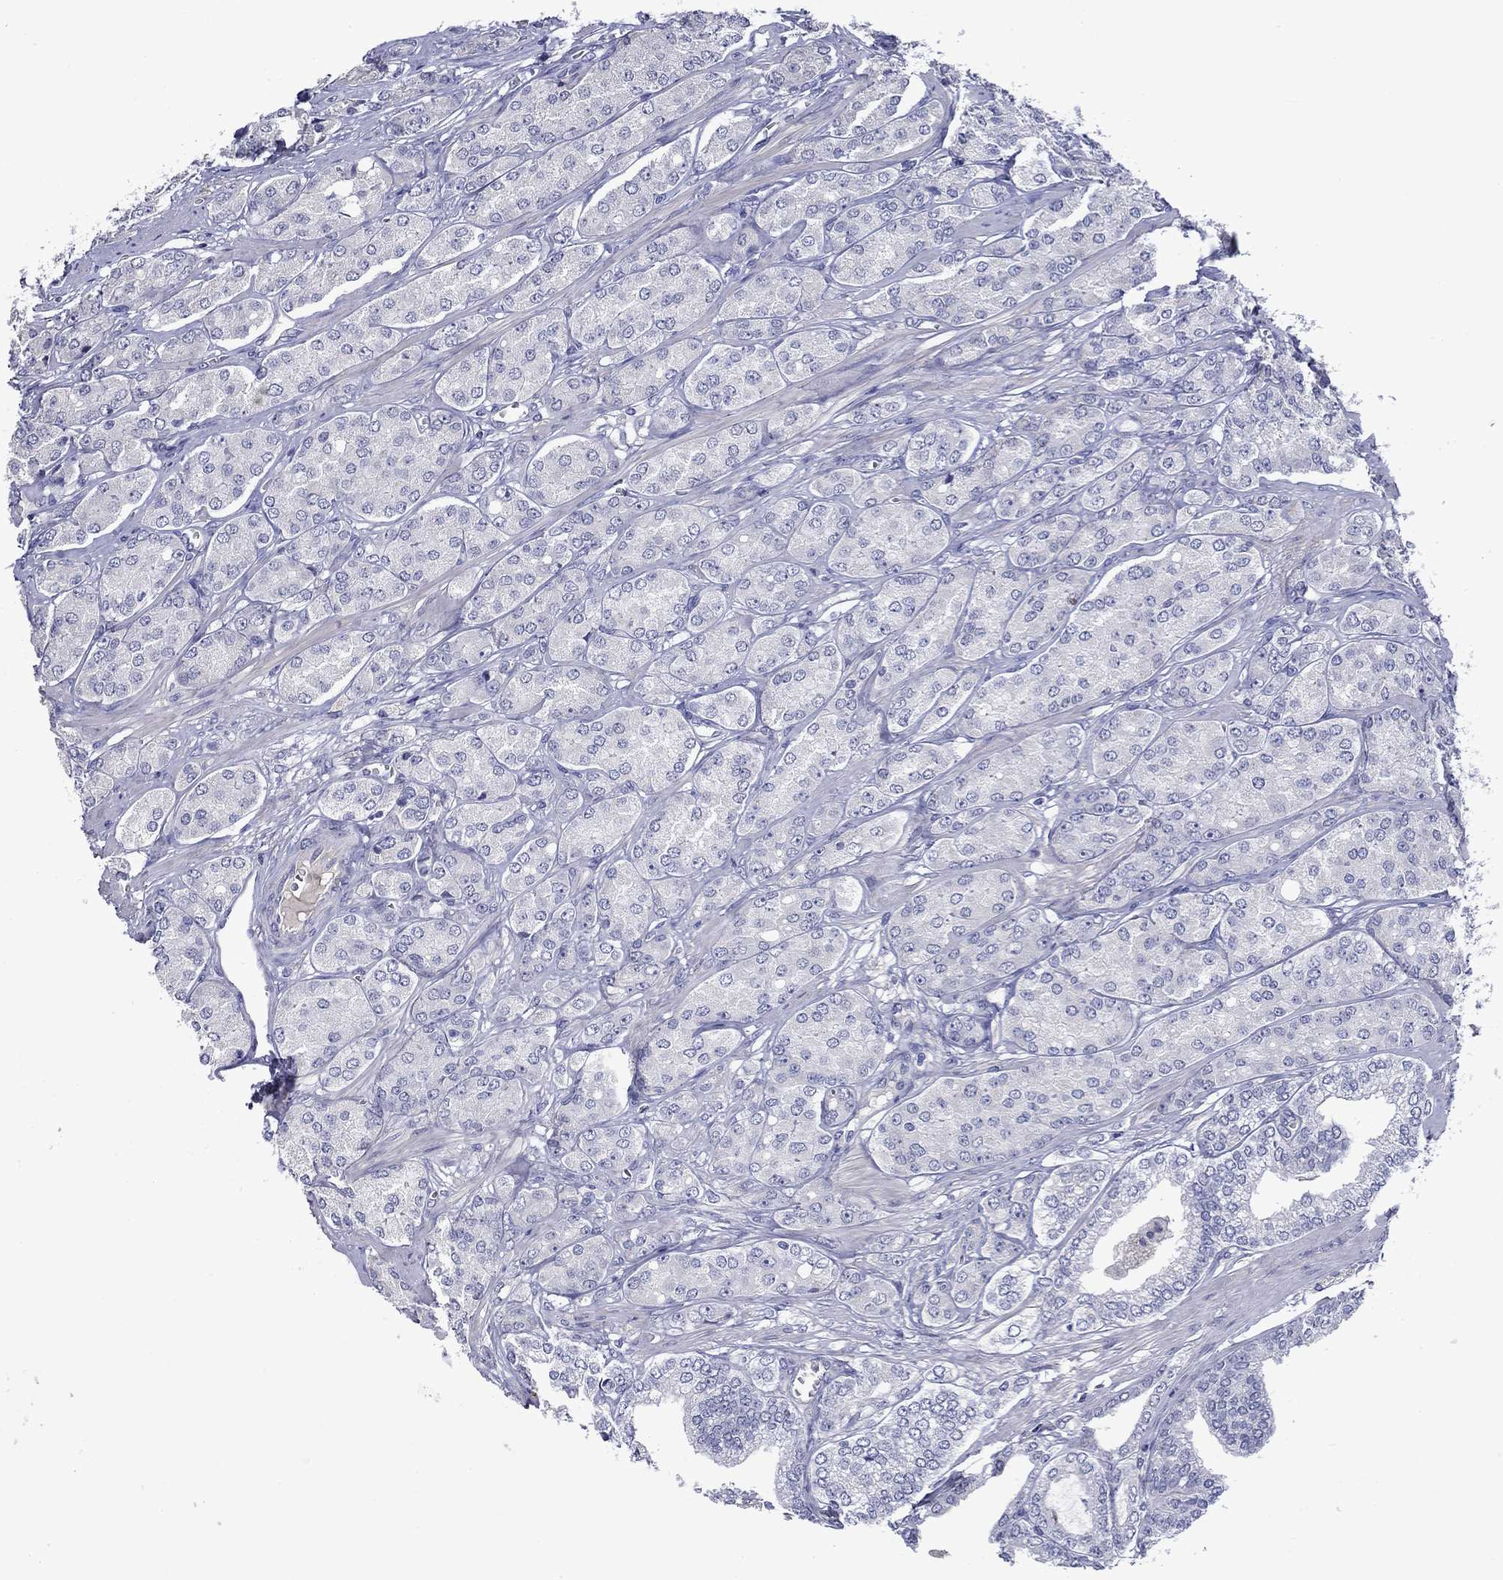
{"staining": {"intensity": "negative", "quantity": "none", "location": "none"}, "tissue": "prostate cancer", "cell_type": "Tumor cells", "image_type": "cancer", "snomed": [{"axis": "morphology", "description": "Adenocarcinoma, NOS"}, {"axis": "topography", "description": "Prostate"}], "caption": "DAB immunohistochemical staining of human prostate cancer (adenocarcinoma) demonstrates no significant expression in tumor cells. Nuclei are stained in blue.", "gene": "CNDP1", "patient": {"sex": "male", "age": 67}}